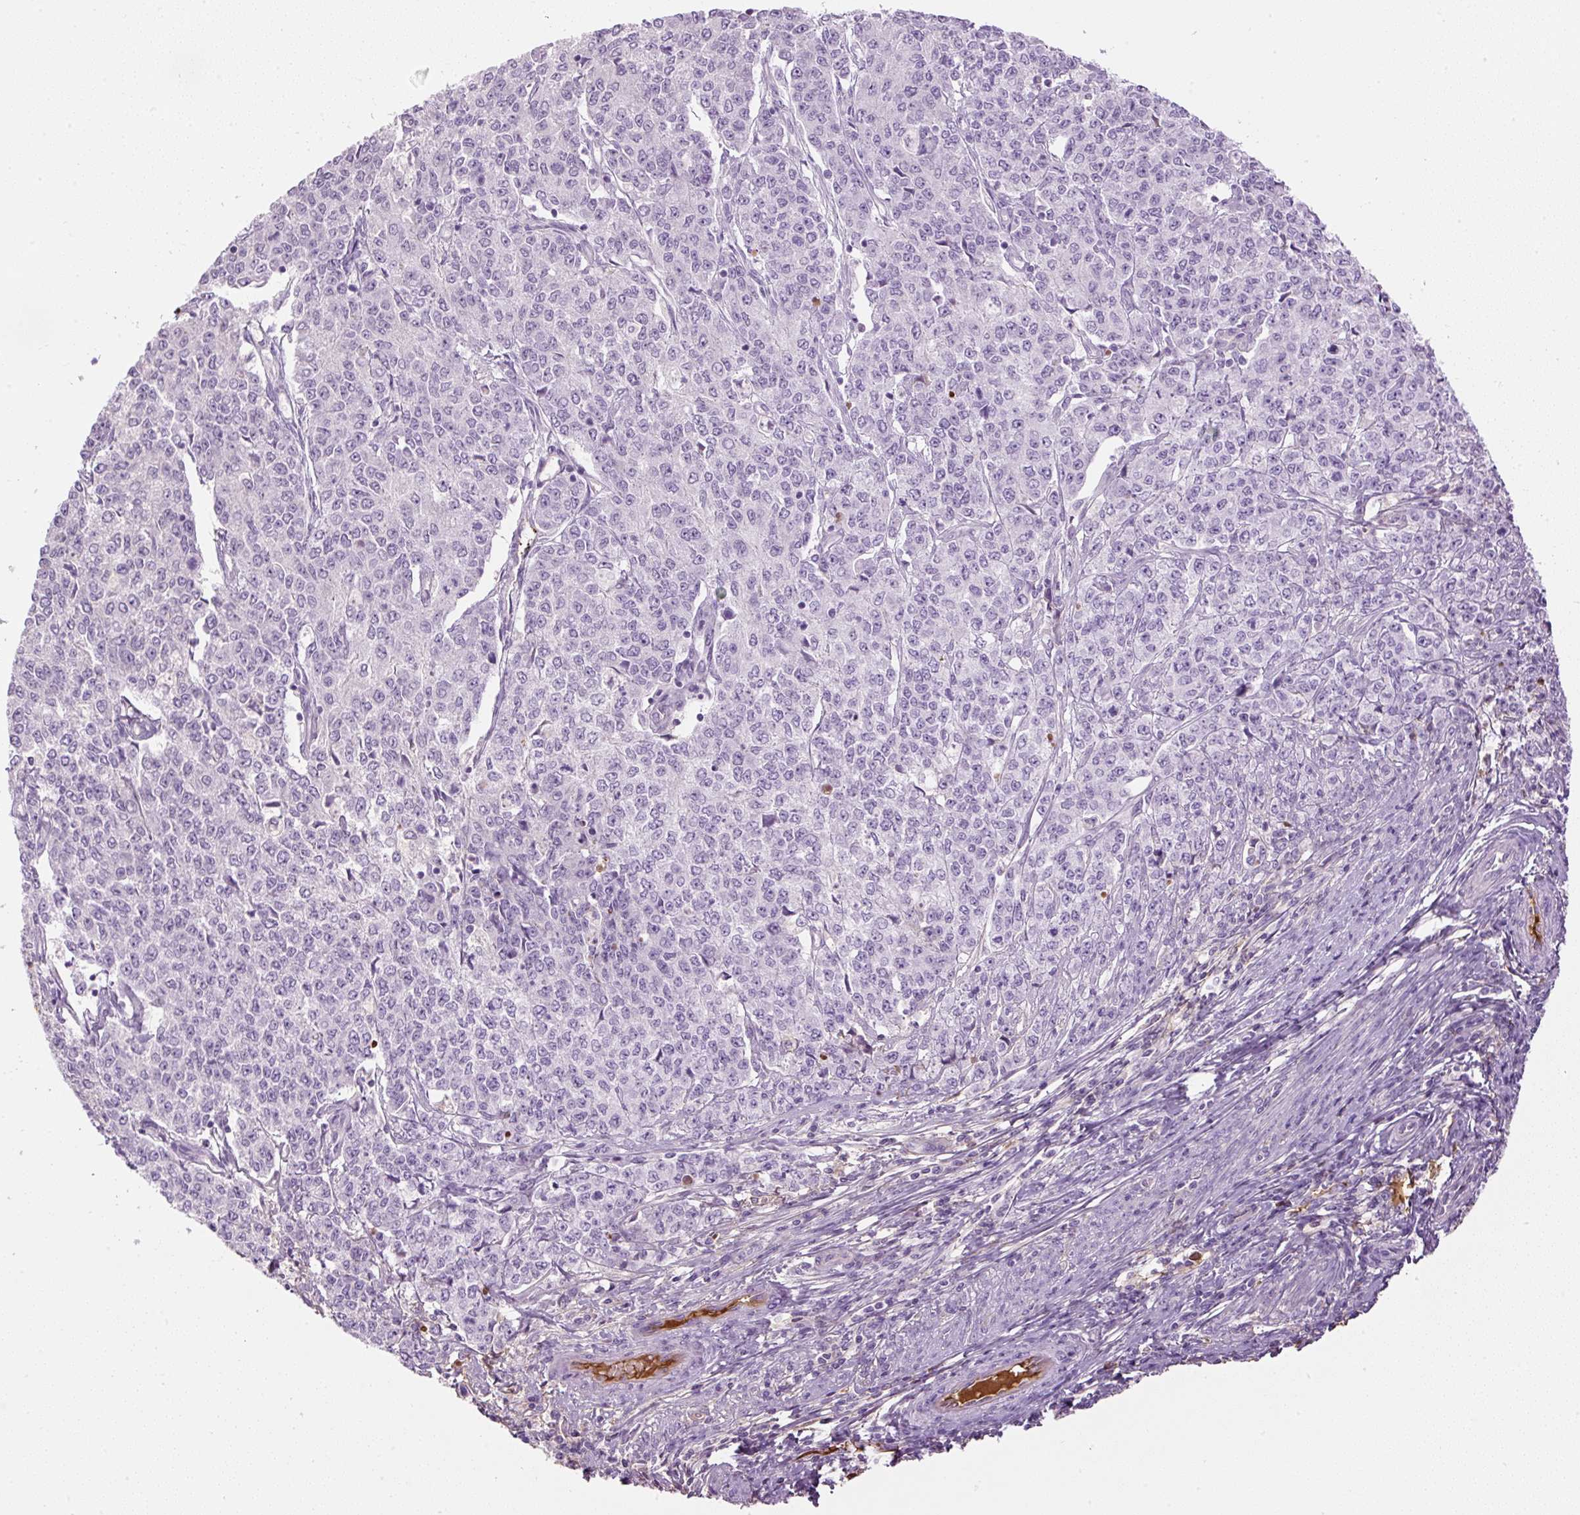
{"staining": {"intensity": "negative", "quantity": "none", "location": "none"}, "tissue": "endometrial cancer", "cell_type": "Tumor cells", "image_type": "cancer", "snomed": [{"axis": "morphology", "description": "Adenocarcinoma, NOS"}, {"axis": "topography", "description": "Endometrium"}], "caption": "Immunohistochemistry (IHC) of human endometrial adenocarcinoma exhibits no expression in tumor cells.", "gene": "APOA1", "patient": {"sex": "female", "age": 50}}